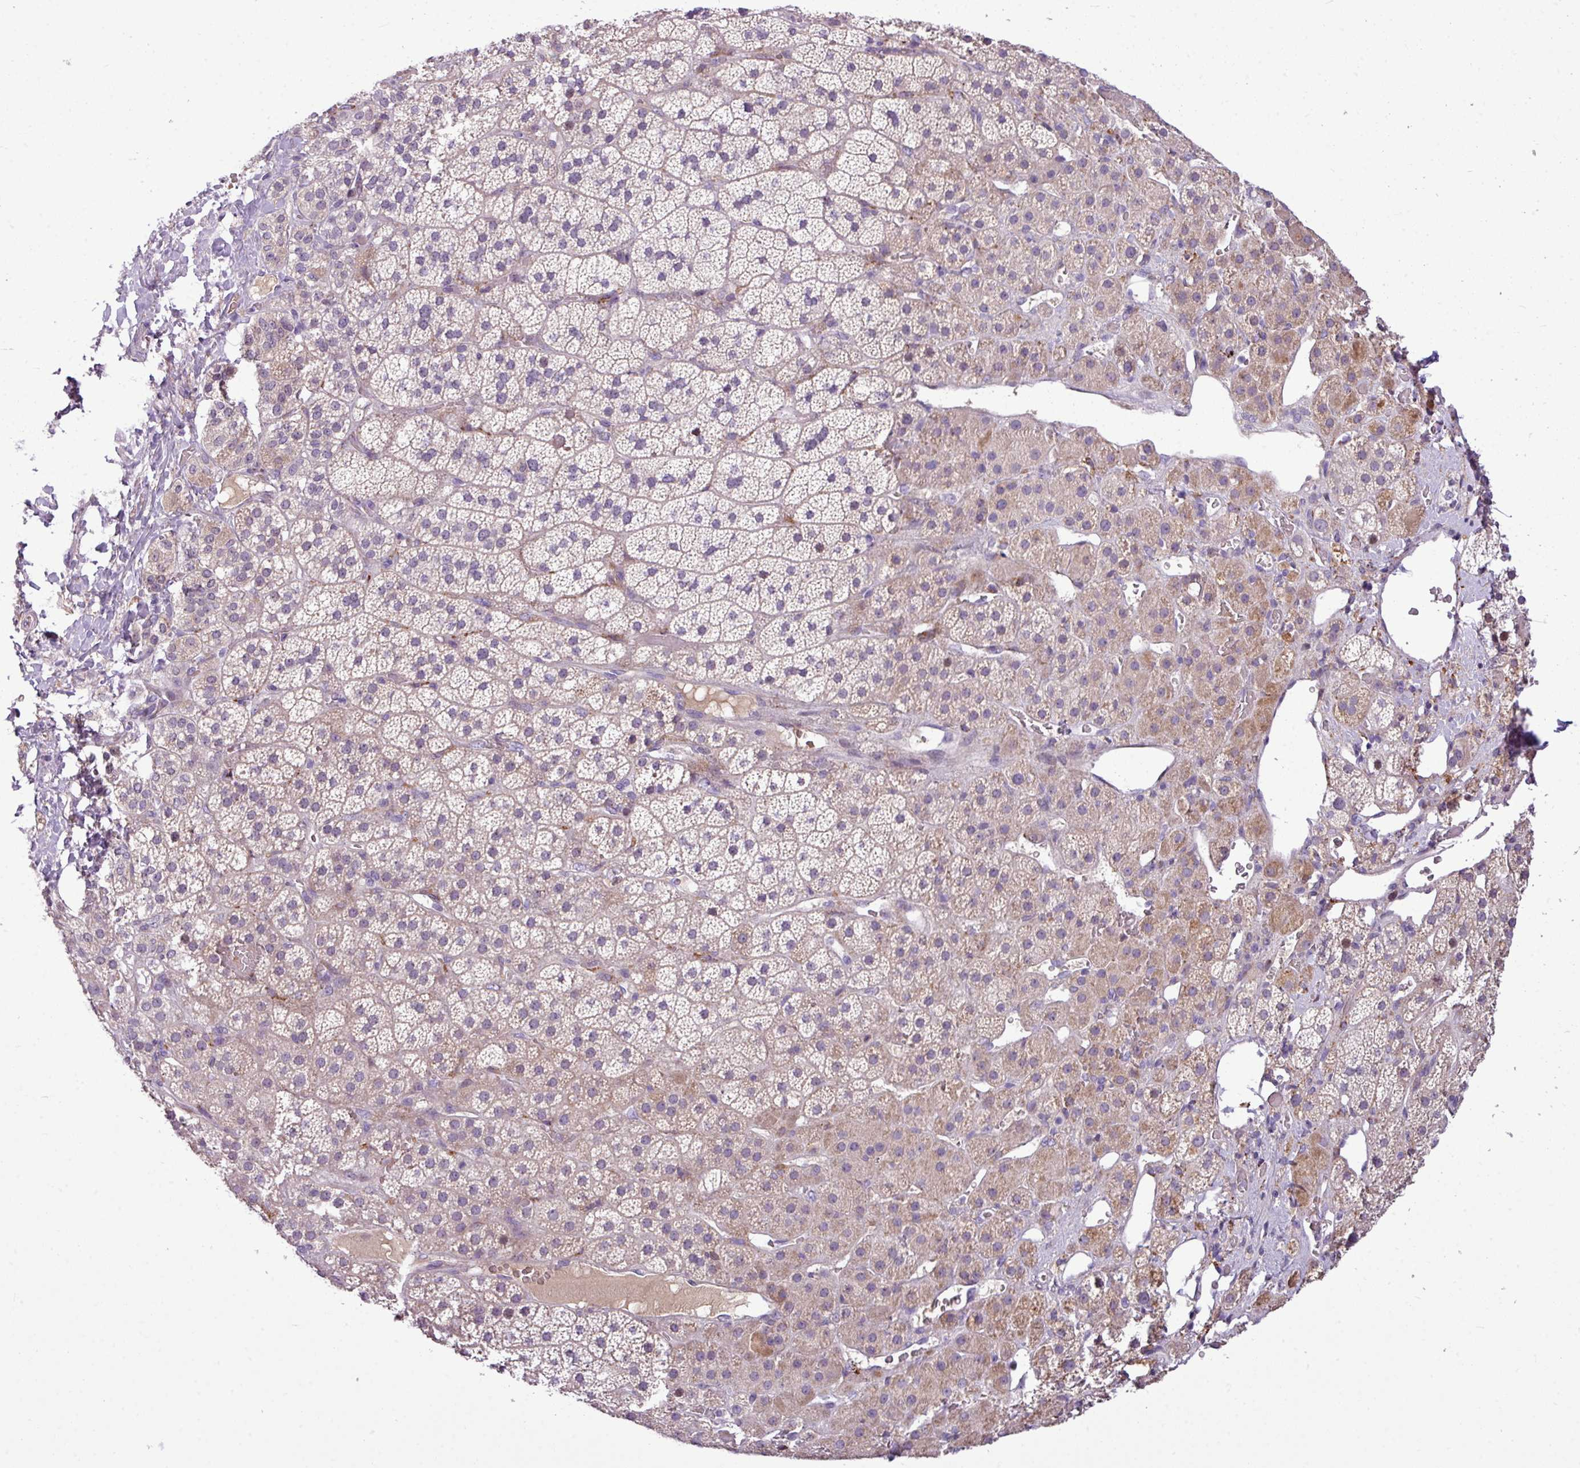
{"staining": {"intensity": "moderate", "quantity": "25%-75%", "location": "cytoplasmic/membranous"}, "tissue": "adrenal gland", "cell_type": "Glandular cells", "image_type": "normal", "snomed": [{"axis": "morphology", "description": "Normal tissue, NOS"}, {"axis": "topography", "description": "Adrenal gland"}], "caption": "Adrenal gland stained for a protein (brown) displays moderate cytoplasmic/membranous positive positivity in about 25%-75% of glandular cells.", "gene": "IL17A", "patient": {"sex": "male", "age": 57}}